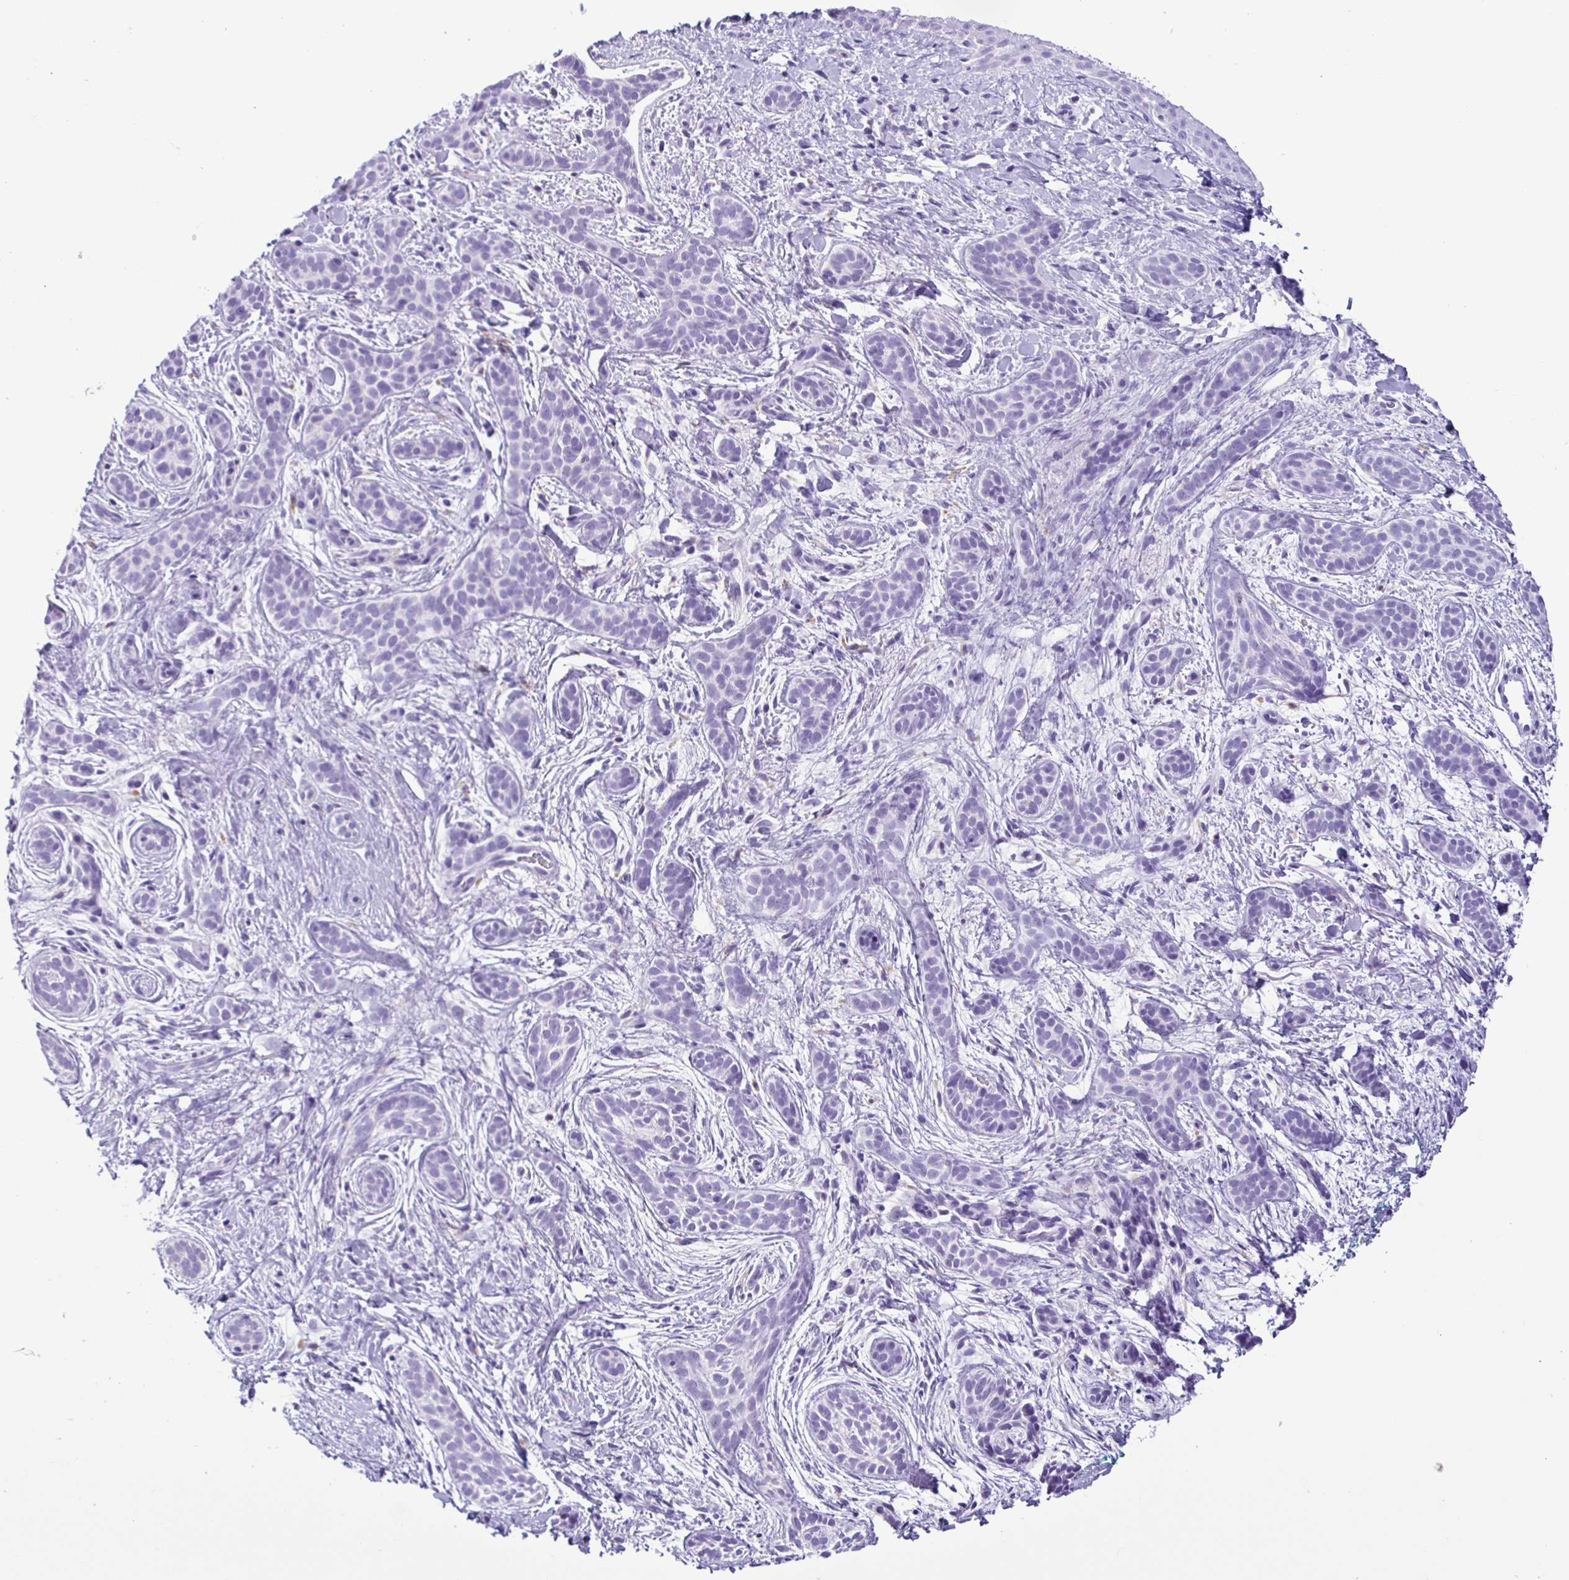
{"staining": {"intensity": "negative", "quantity": "none", "location": "none"}, "tissue": "skin cancer", "cell_type": "Tumor cells", "image_type": "cancer", "snomed": [{"axis": "morphology", "description": "Basal cell carcinoma"}, {"axis": "topography", "description": "Skin"}], "caption": "Tumor cells are negative for brown protein staining in basal cell carcinoma (skin).", "gene": "SPATA16", "patient": {"sex": "male", "age": 63}}